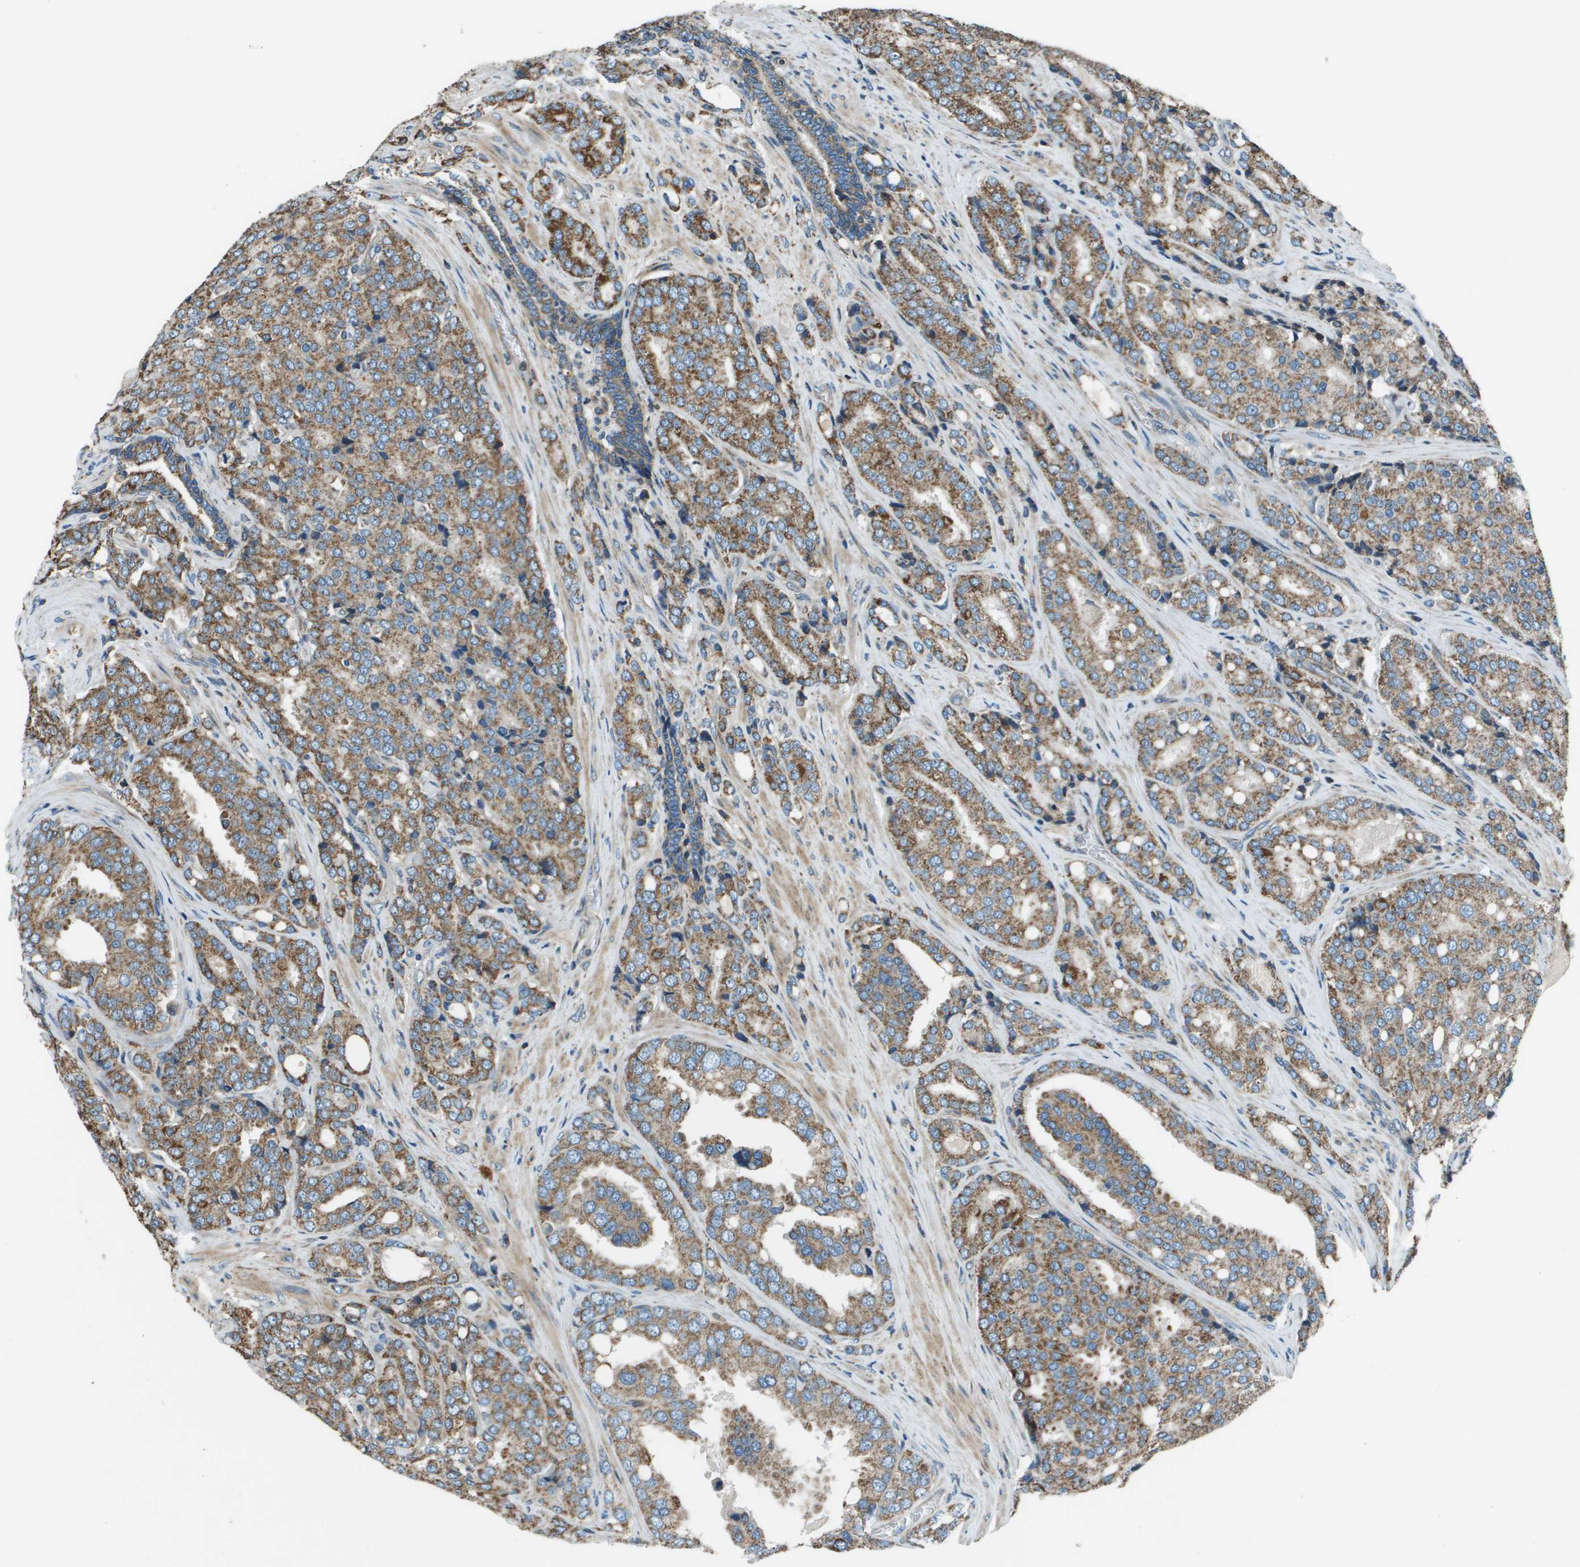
{"staining": {"intensity": "moderate", "quantity": ">75%", "location": "cytoplasmic/membranous"}, "tissue": "prostate cancer", "cell_type": "Tumor cells", "image_type": "cancer", "snomed": [{"axis": "morphology", "description": "Adenocarcinoma, High grade"}, {"axis": "topography", "description": "Prostate"}], "caption": "Immunohistochemistry (IHC) micrograph of neoplastic tissue: human adenocarcinoma (high-grade) (prostate) stained using IHC displays medium levels of moderate protein expression localized specifically in the cytoplasmic/membranous of tumor cells, appearing as a cytoplasmic/membranous brown color.", "gene": "TMEM51", "patient": {"sex": "male", "age": 50}}